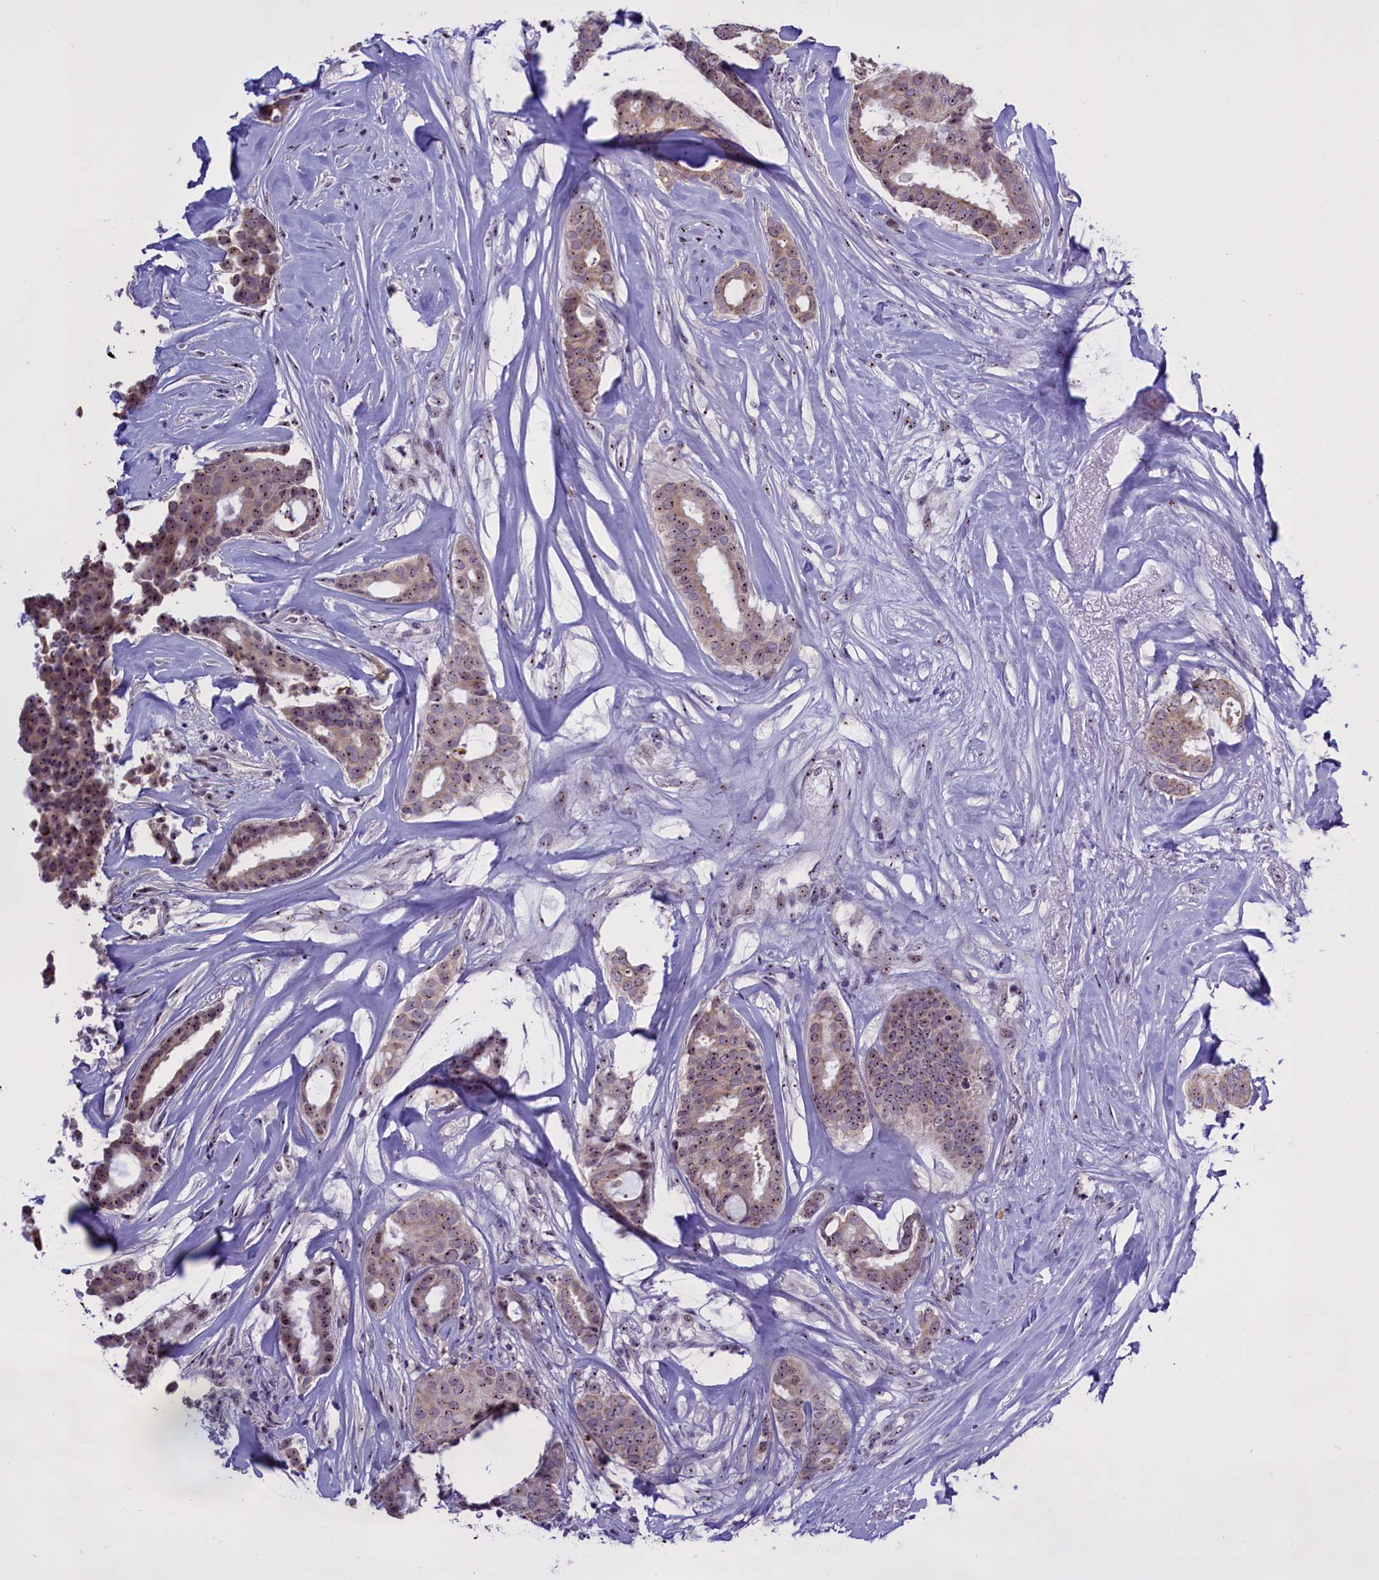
{"staining": {"intensity": "moderate", "quantity": ">75%", "location": "nuclear"}, "tissue": "breast cancer", "cell_type": "Tumor cells", "image_type": "cancer", "snomed": [{"axis": "morphology", "description": "Duct carcinoma"}, {"axis": "topography", "description": "Breast"}], "caption": "Invasive ductal carcinoma (breast) stained for a protein displays moderate nuclear positivity in tumor cells.", "gene": "TBL3", "patient": {"sex": "female", "age": 75}}